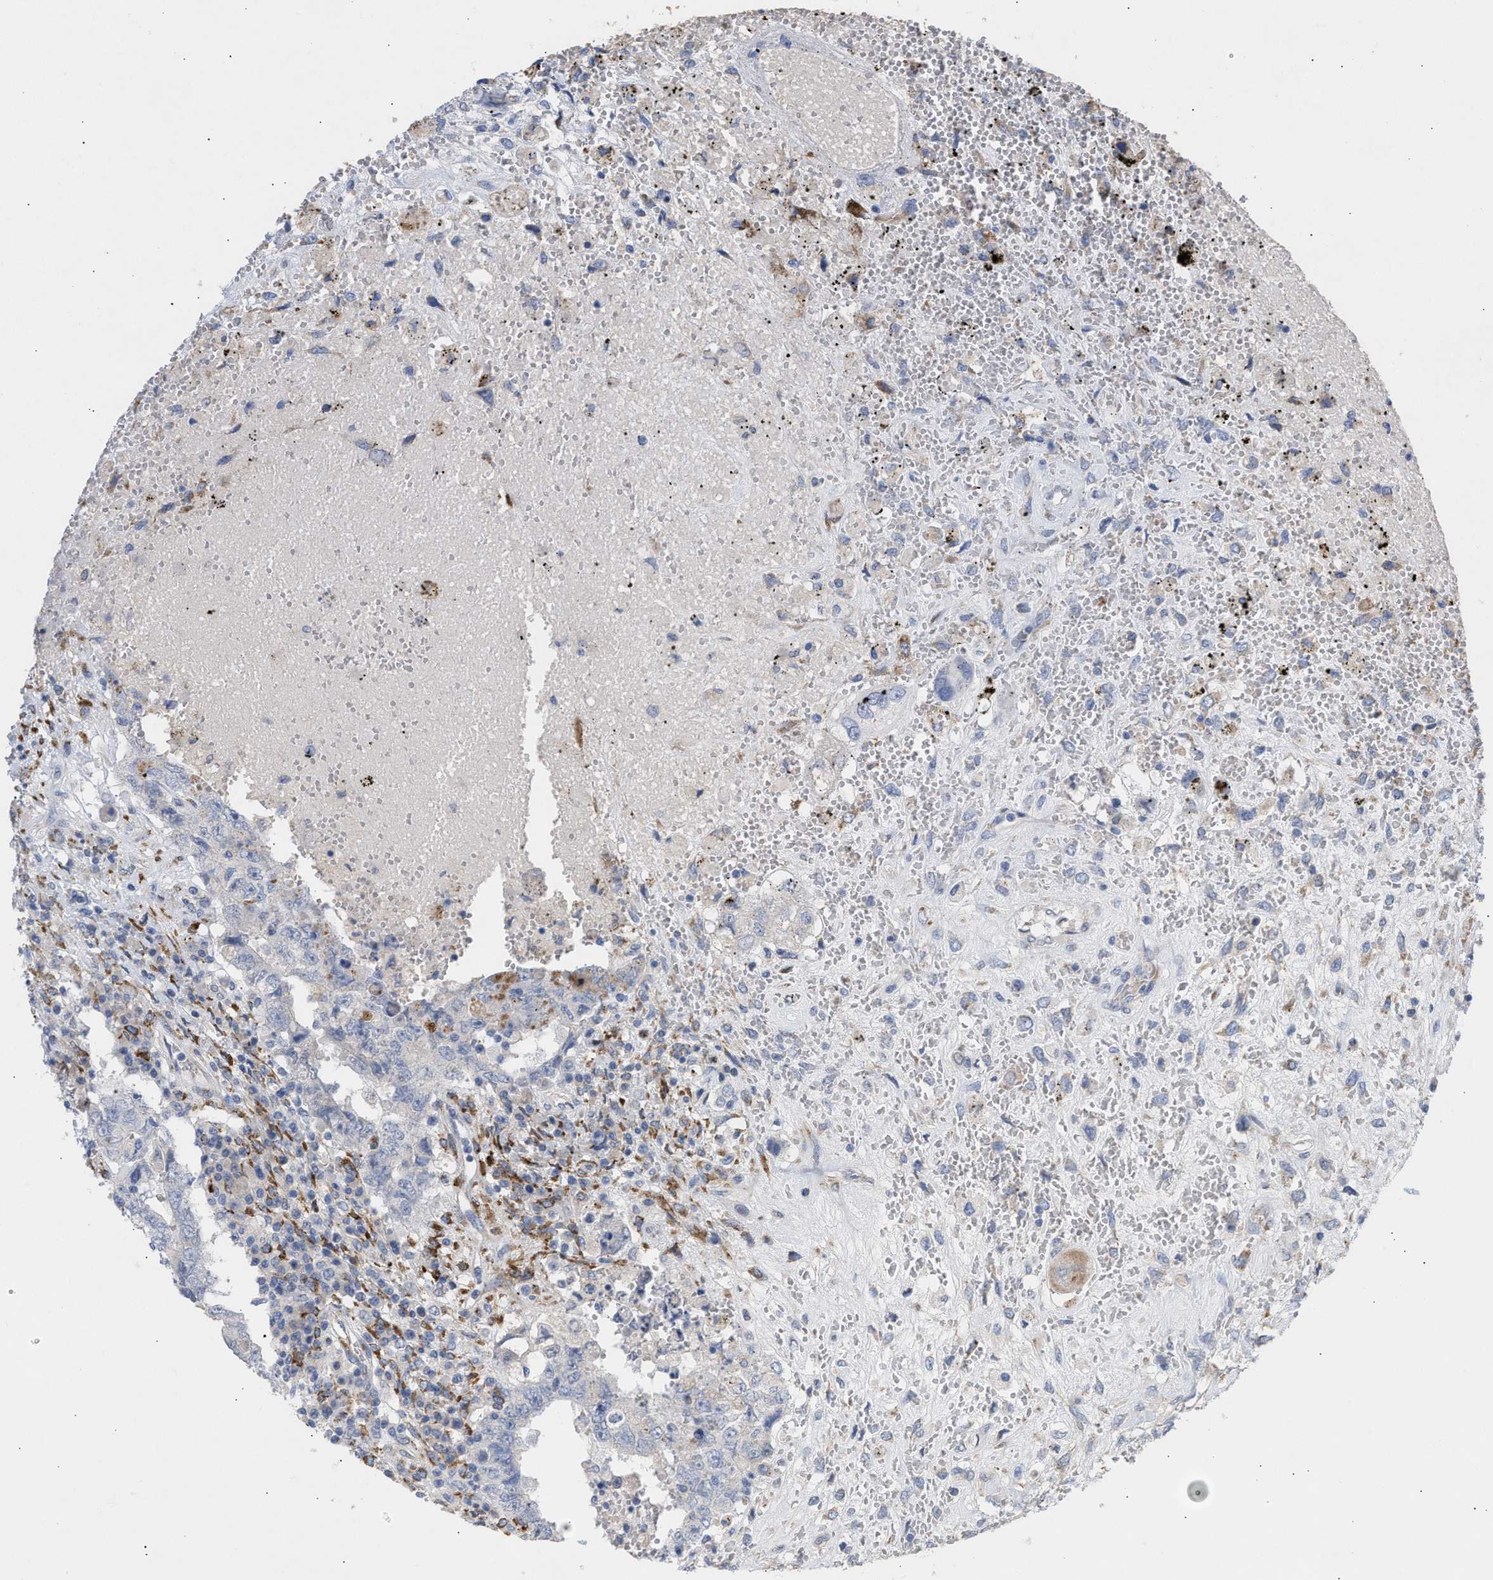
{"staining": {"intensity": "negative", "quantity": "none", "location": "none"}, "tissue": "testis cancer", "cell_type": "Tumor cells", "image_type": "cancer", "snomed": [{"axis": "morphology", "description": "Carcinoma, Embryonal, NOS"}, {"axis": "topography", "description": "Testis"}], "caption": "An immunohistochemistry photomicrograph of embryonal carcinoma (testis) is shown. There is no staining in tumor cells of embryonal carcinoma (testis).", "gene": "SELENOM", "patient": {"sex": "male", "age": 26}}